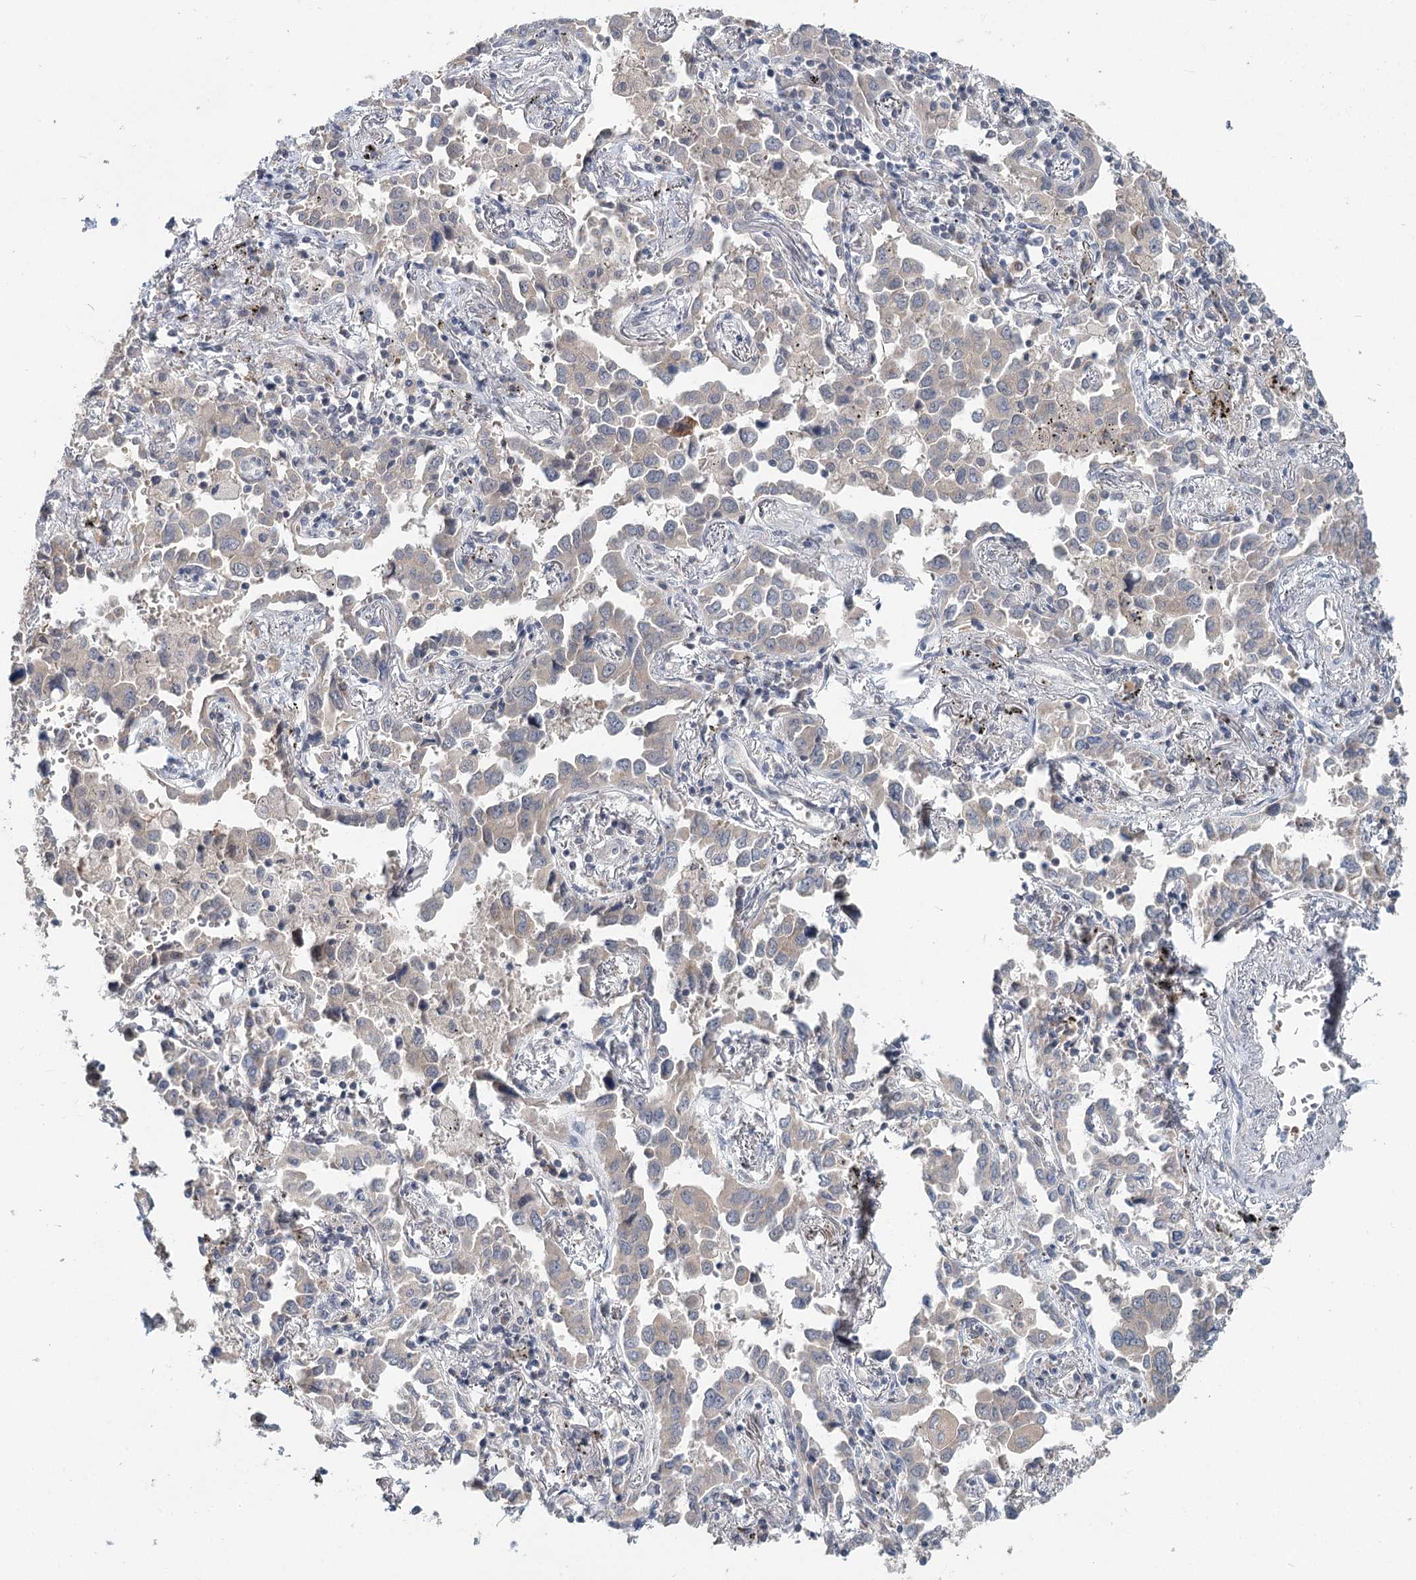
{"staining": {"intensity": "negative", "quantity": "none", "location": "none"}, "tissue": "lung cancer", "cell_type": "Tumor cells", "image_type": "cancer", "snomed": [{"axis": "morphology", "description": "Adenocarcinoma, NOS"}, {"axis": "topography", "description": "Lung"}], "caption": "There is no significant staining in tumor cells of adenocarcinoma (lung). (DAB immunohistochemistry, high magnification).", "gene": "FBXO7", "patient": {"sex": "male", "age": 67}}